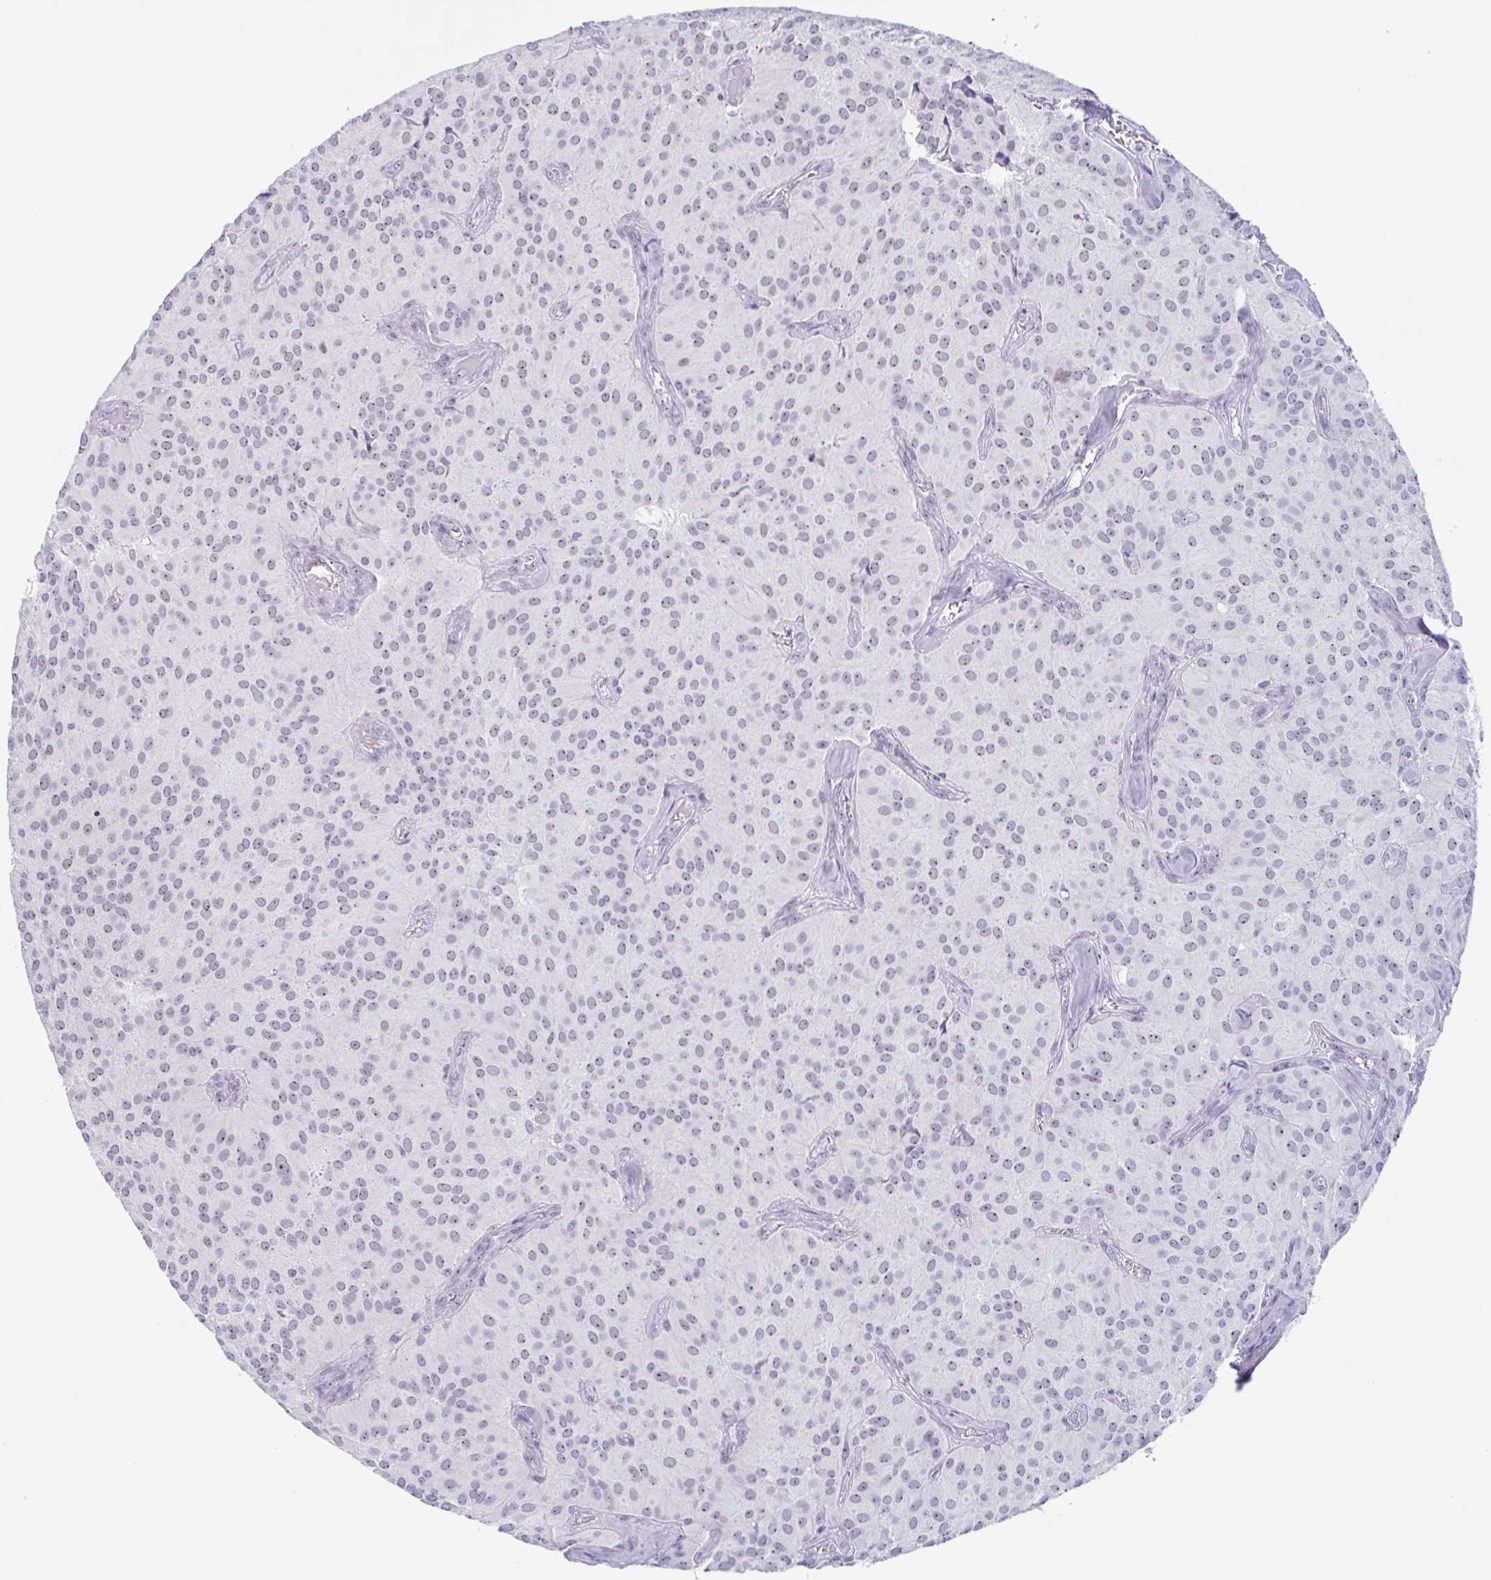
{"staining": {"intensity": "negative", "quantity": "none", "location": "none"}, "tissue": "glioma", "cell_type": "Tumor cells", "image_type": "cancer", "snomed": [{"axis": "morphology", "description": "Glioma, malignant, Low grade"}, {"axis": "topography", "description": "Brain"}], "caption": "Malignant glioma (low-grade) was stained to show a protein in brown. There is no significant expression in tumor cells.", "gene": "LENG9", "patient": {"sex": "male", "age": 42}}